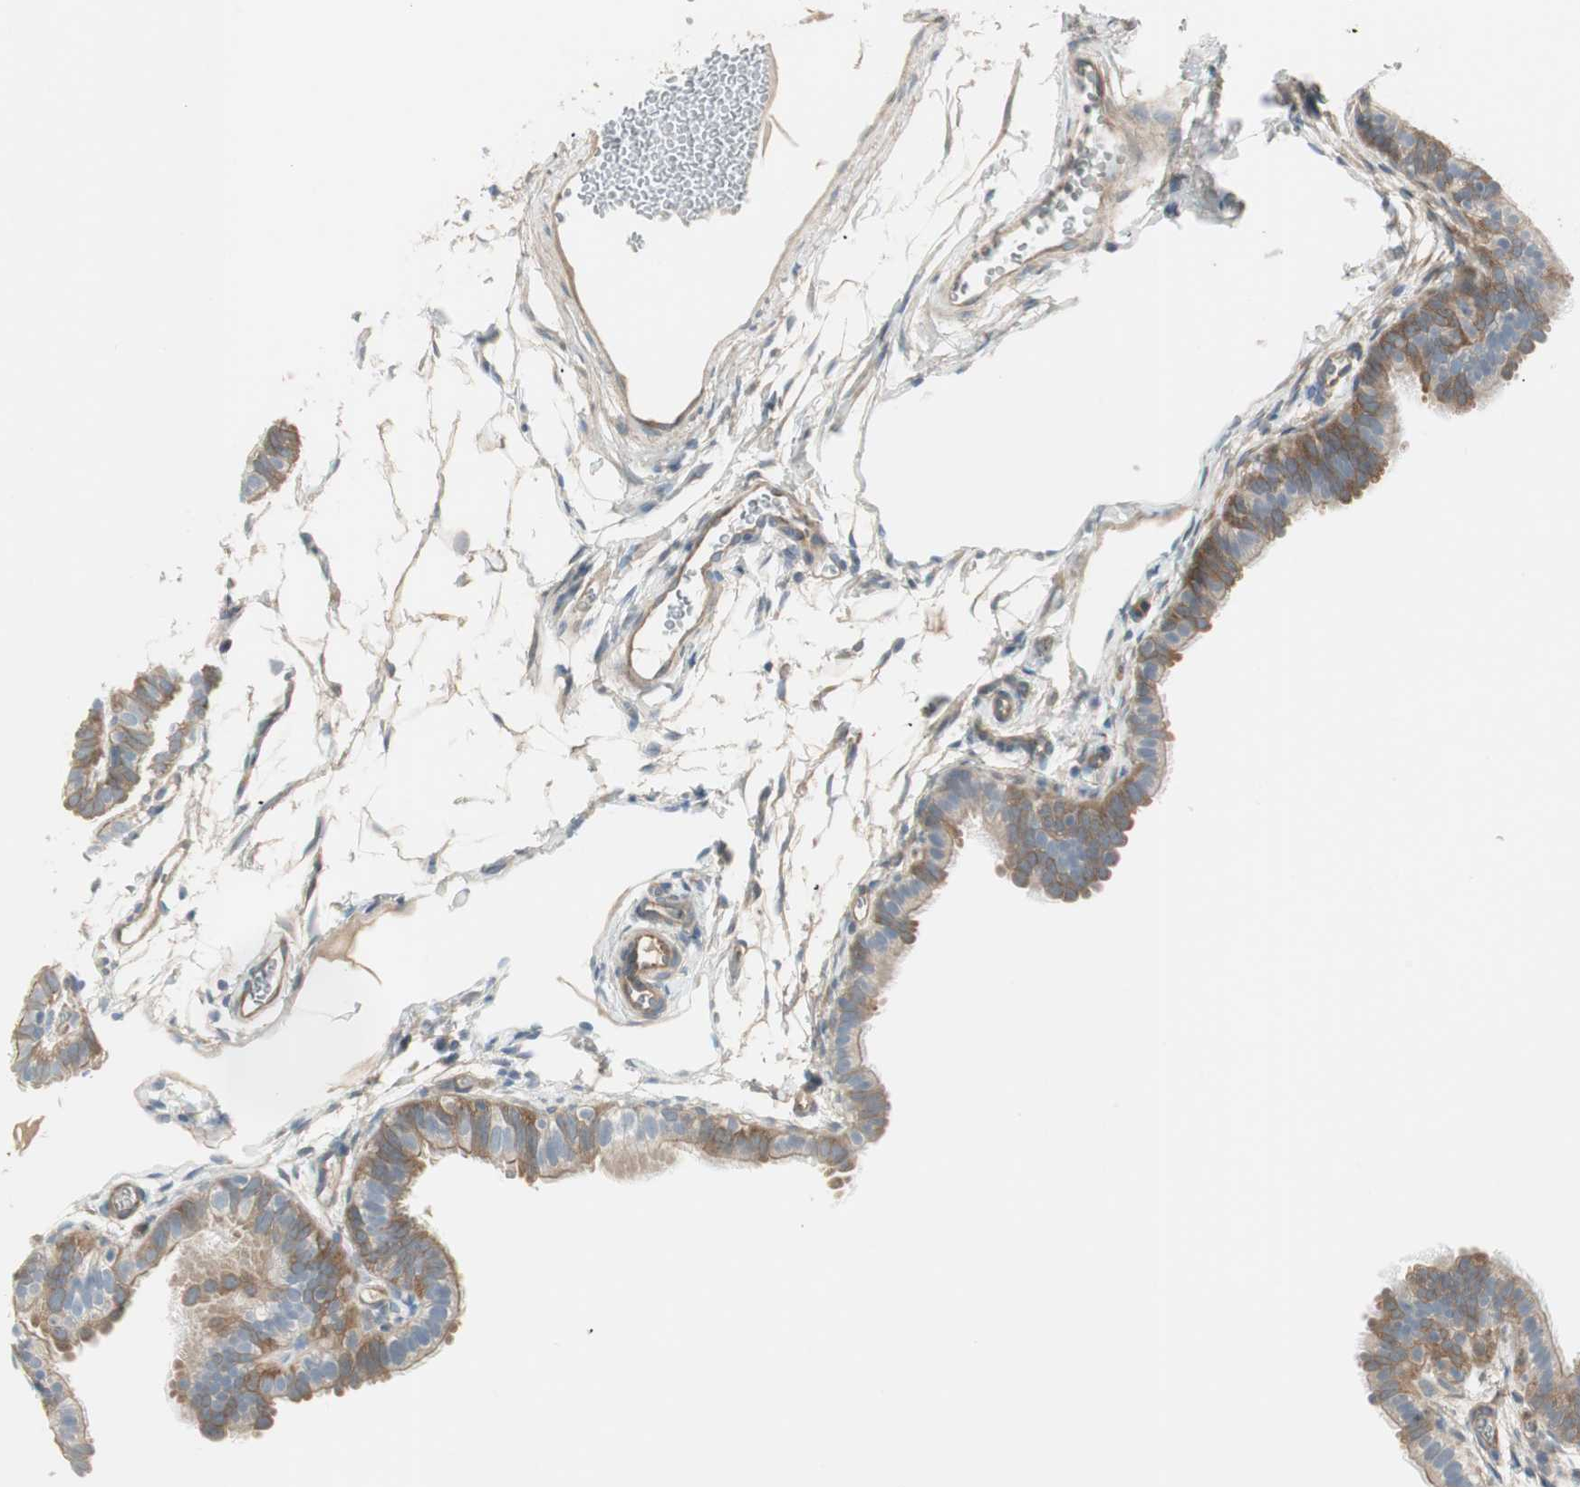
{"staining": {"intensity": "strong", "quantity": ">75%", "location": "cytoplasmic/membranous"}, "tissue": "fallopian tube", "cell_type": "Glandular cells", "image_type": "normal", "snomed": [{"axis": "morphology", "description": "Normal tissue, NOS"}, {"axis": "topography", "description": "Fallopian tube"}, {"axis": "topography", "description": "Placenta"}], "caption": "A high-resolution photomicrograph shows immunohistochemistry staining of unremarkable fallopian tube, which exhibits strong cytoplasmic/membranous expression in approximately >75% of glandular cells.", "gene": "STON1", "patient": {"sex": "female", "age": 34}}